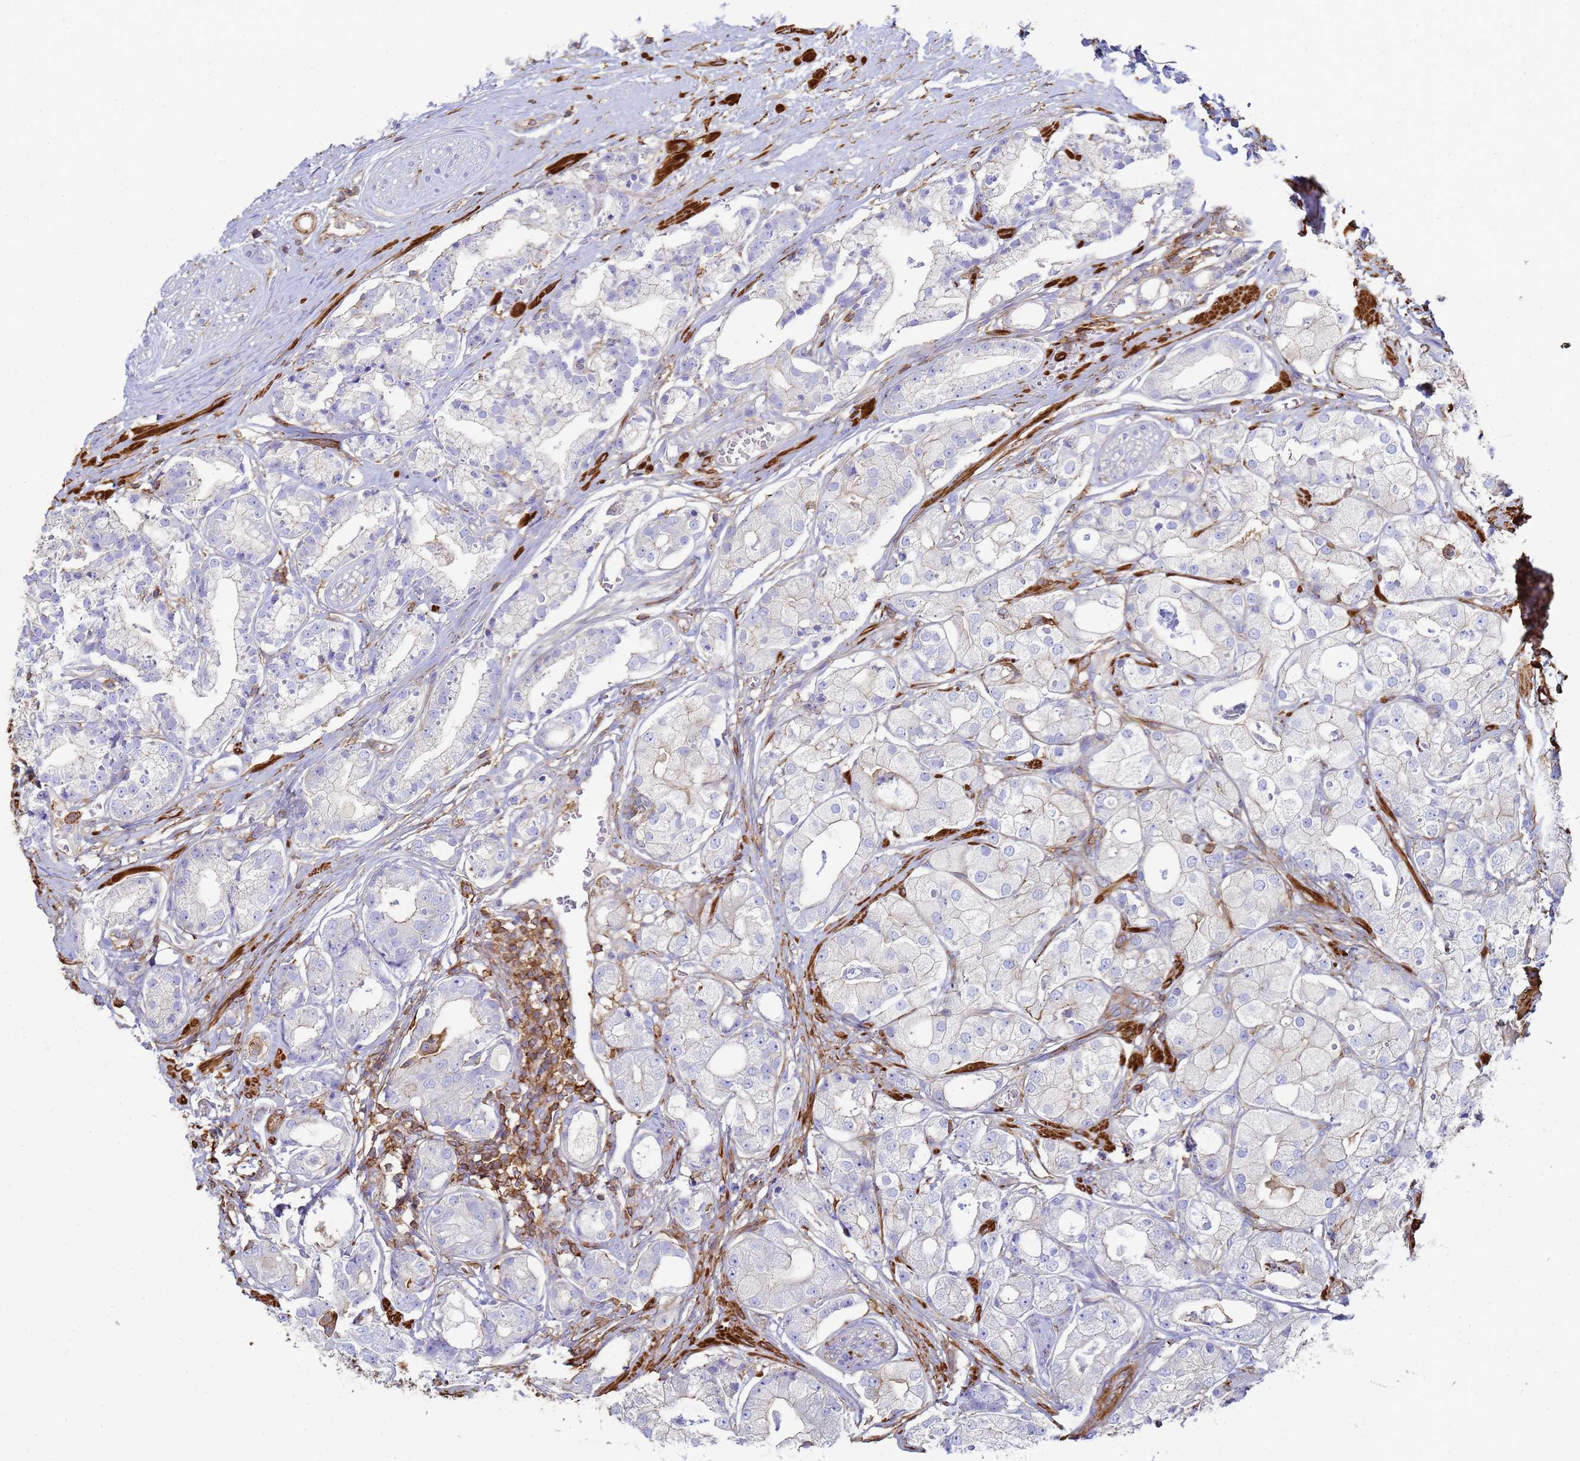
{"staining": {"intensity": "negative", "quantity": "none", "location": "none"}, "tissue": "prostate cancer", "cell_type": "Tumor cells", "image_type": "cancer", "snomed": [{"axis": "morphology", "description": "Adenocarcinoma, High grade"}, {"axis": "topography", "description": "Prostate"}], "caption": "DAB immunohistochemical staining of prostate cancer demonstrates no significant positivity in tumor cells.", "gene": "ACTB", "patient": {"sex": "male", "age": 71}}